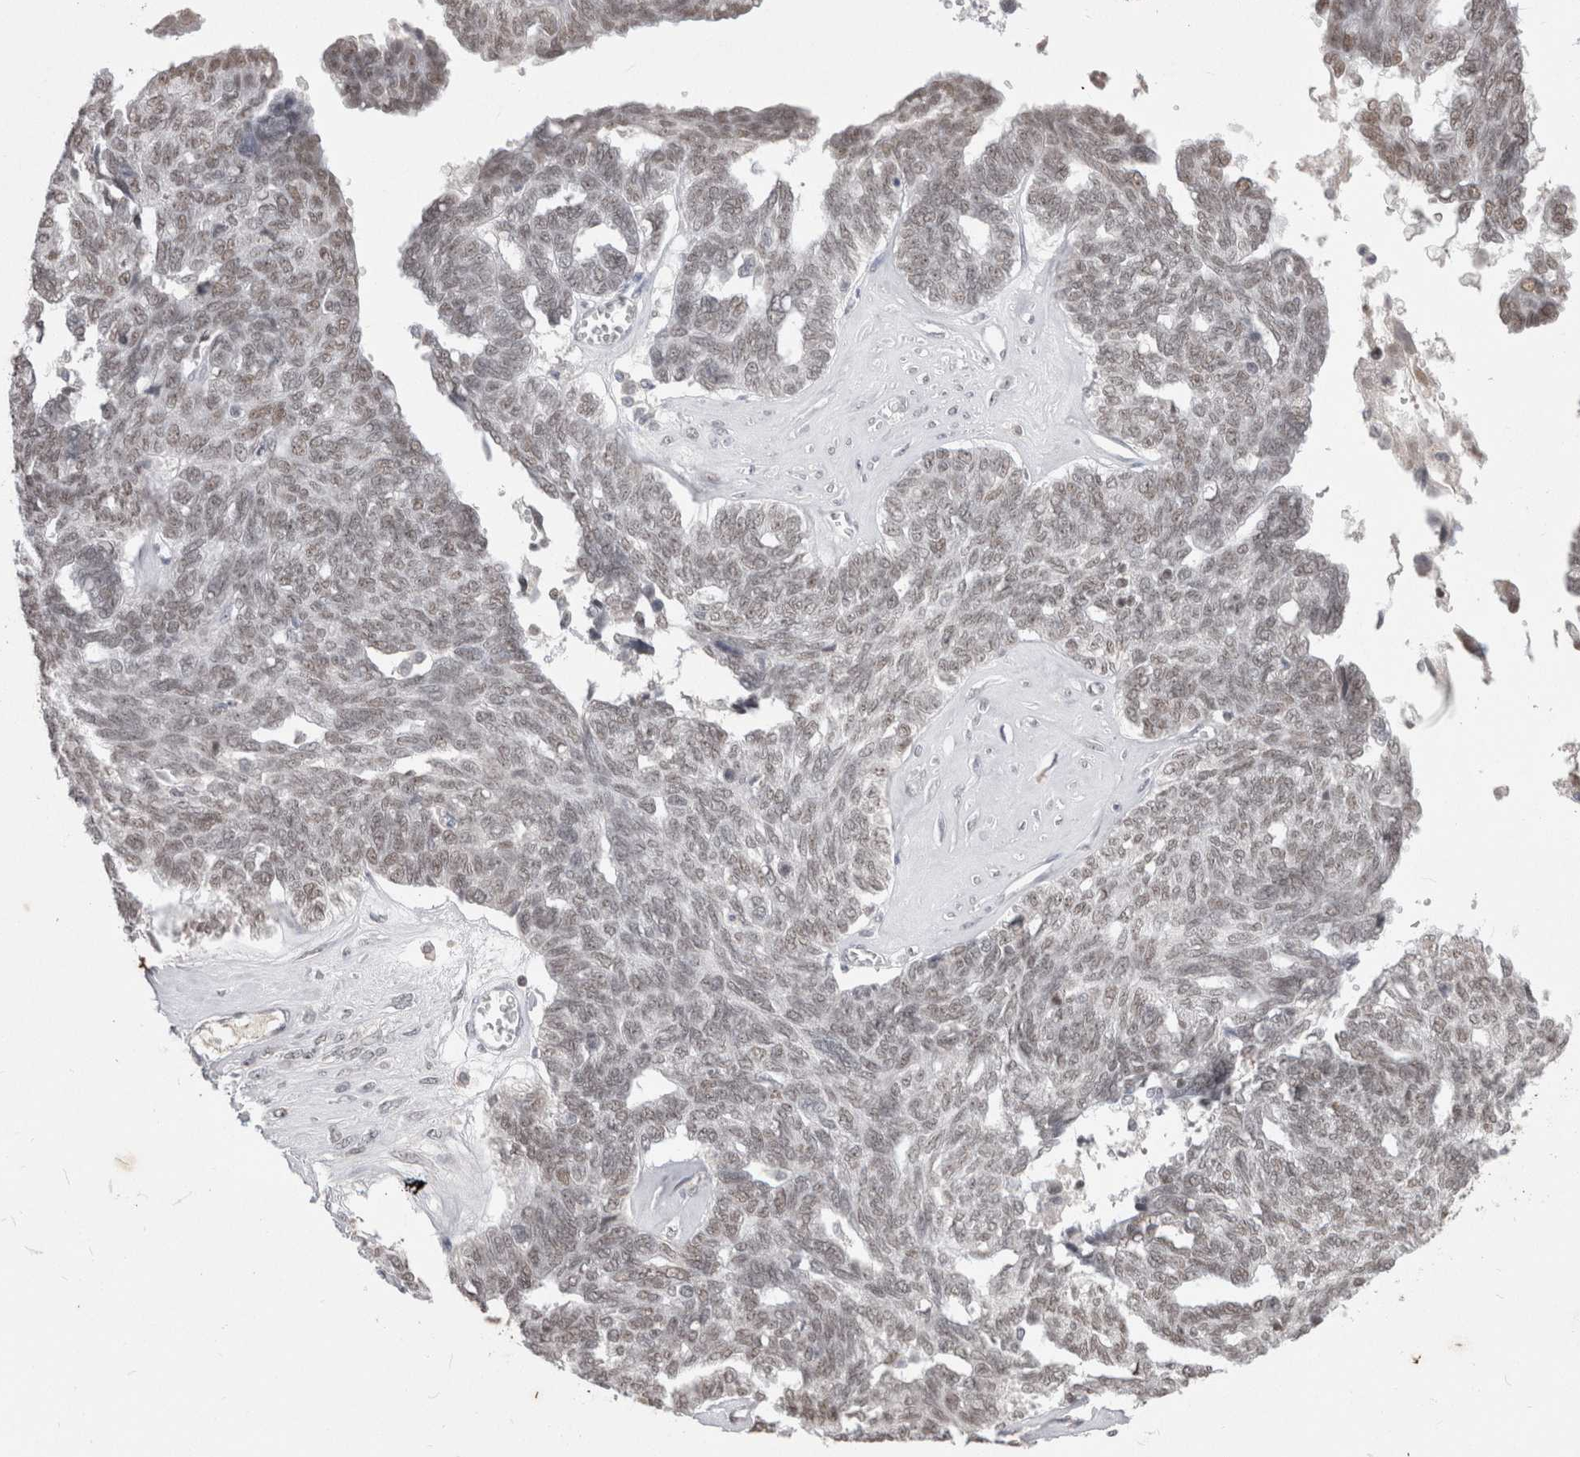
{"staining": {"intensity": "weak", "quantity": "25%-75%", "location": "nuclear"}, "tissue": "ovarian cancer", "cell_type": "Tumor cells", "image_type": "cancer", "snomed": [{"axis": "morphology", "description": "Cystadenocarcinoma, serous, NOS"}, {"axis": "topography", "description": "Ovary"}], "caption": "Immunohistochemistry (IHC) staining of ovarian serous cystadenocarcinoma, which displays low levels of weak nuclear staining in about 25%-75% of tumor cells indicating weak nuclear protein positivity. The staining was performed using DAB (brown) for protein detection and nuclei were counterstained in hematoxylin (blue).", "gene": "DAXX", "patient": {"sex": "female", "age": 79}}